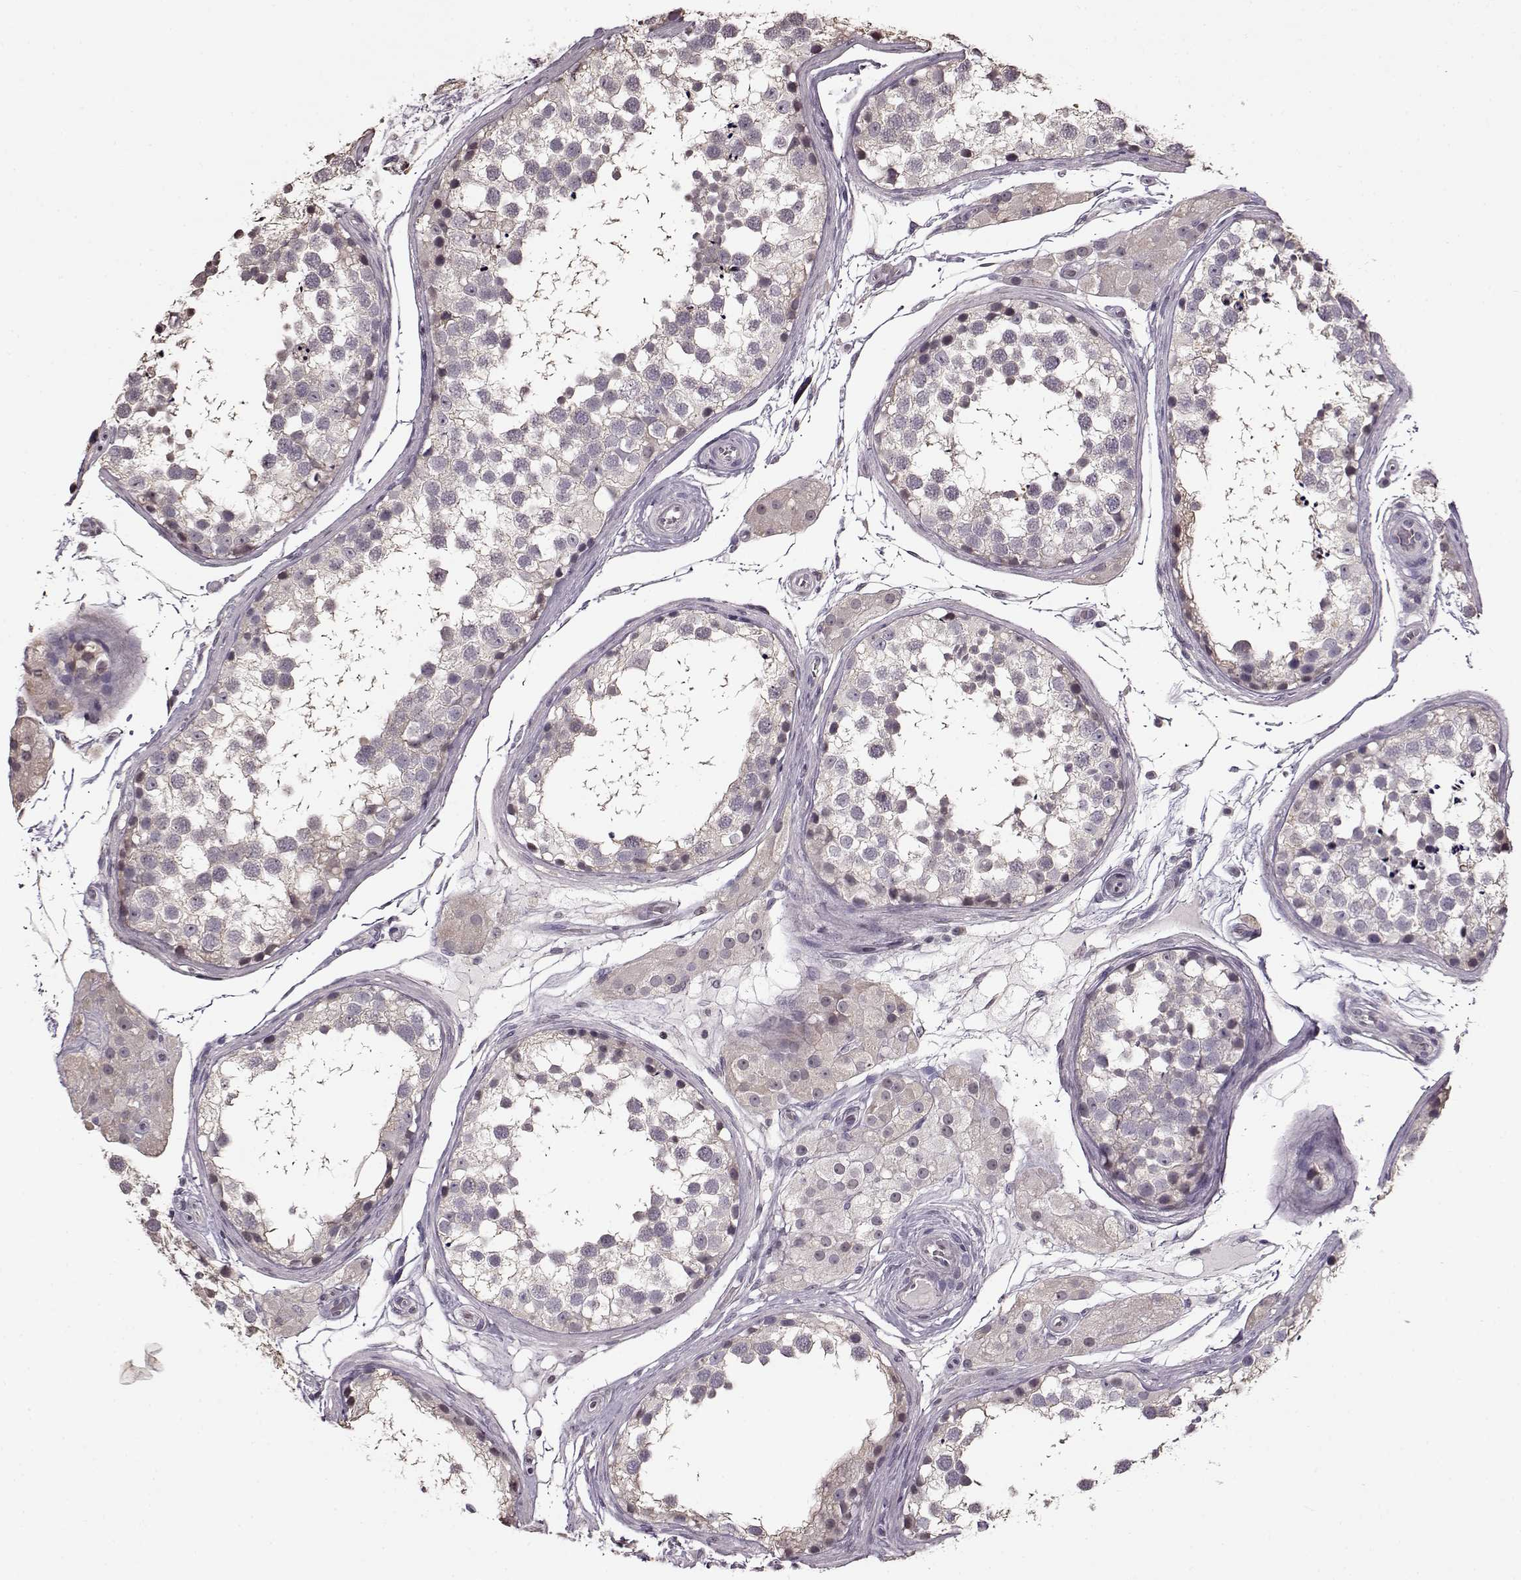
{"staining": {"intensity": "negative", "quantity": "none", "location": "none"}, "tissue": "testis", "cell_type": "Cells in seminiferous ducts", "image_type": "normal", "snomed": [{"axis": "morphology", "description": "Normal tissue, NOS"}, {"axis": "morphology", "description": "Seminoma, NOS"}, {"axis": "topography", "description": "Testis"}], "caption": "IHC micrograph of normal testis: human testis stained with DAB exhibits no significant protein staining in cells in seminiferous ducts. The staining was performed using DAB (3,3'-diaminobenzidine) to visualize the protein expression in brown, while the nuclei were stained in blue with hematoxylin (Magnification: 20x).", "gene": "FSHB", "patient": {"sex": "male", "age": 65}}